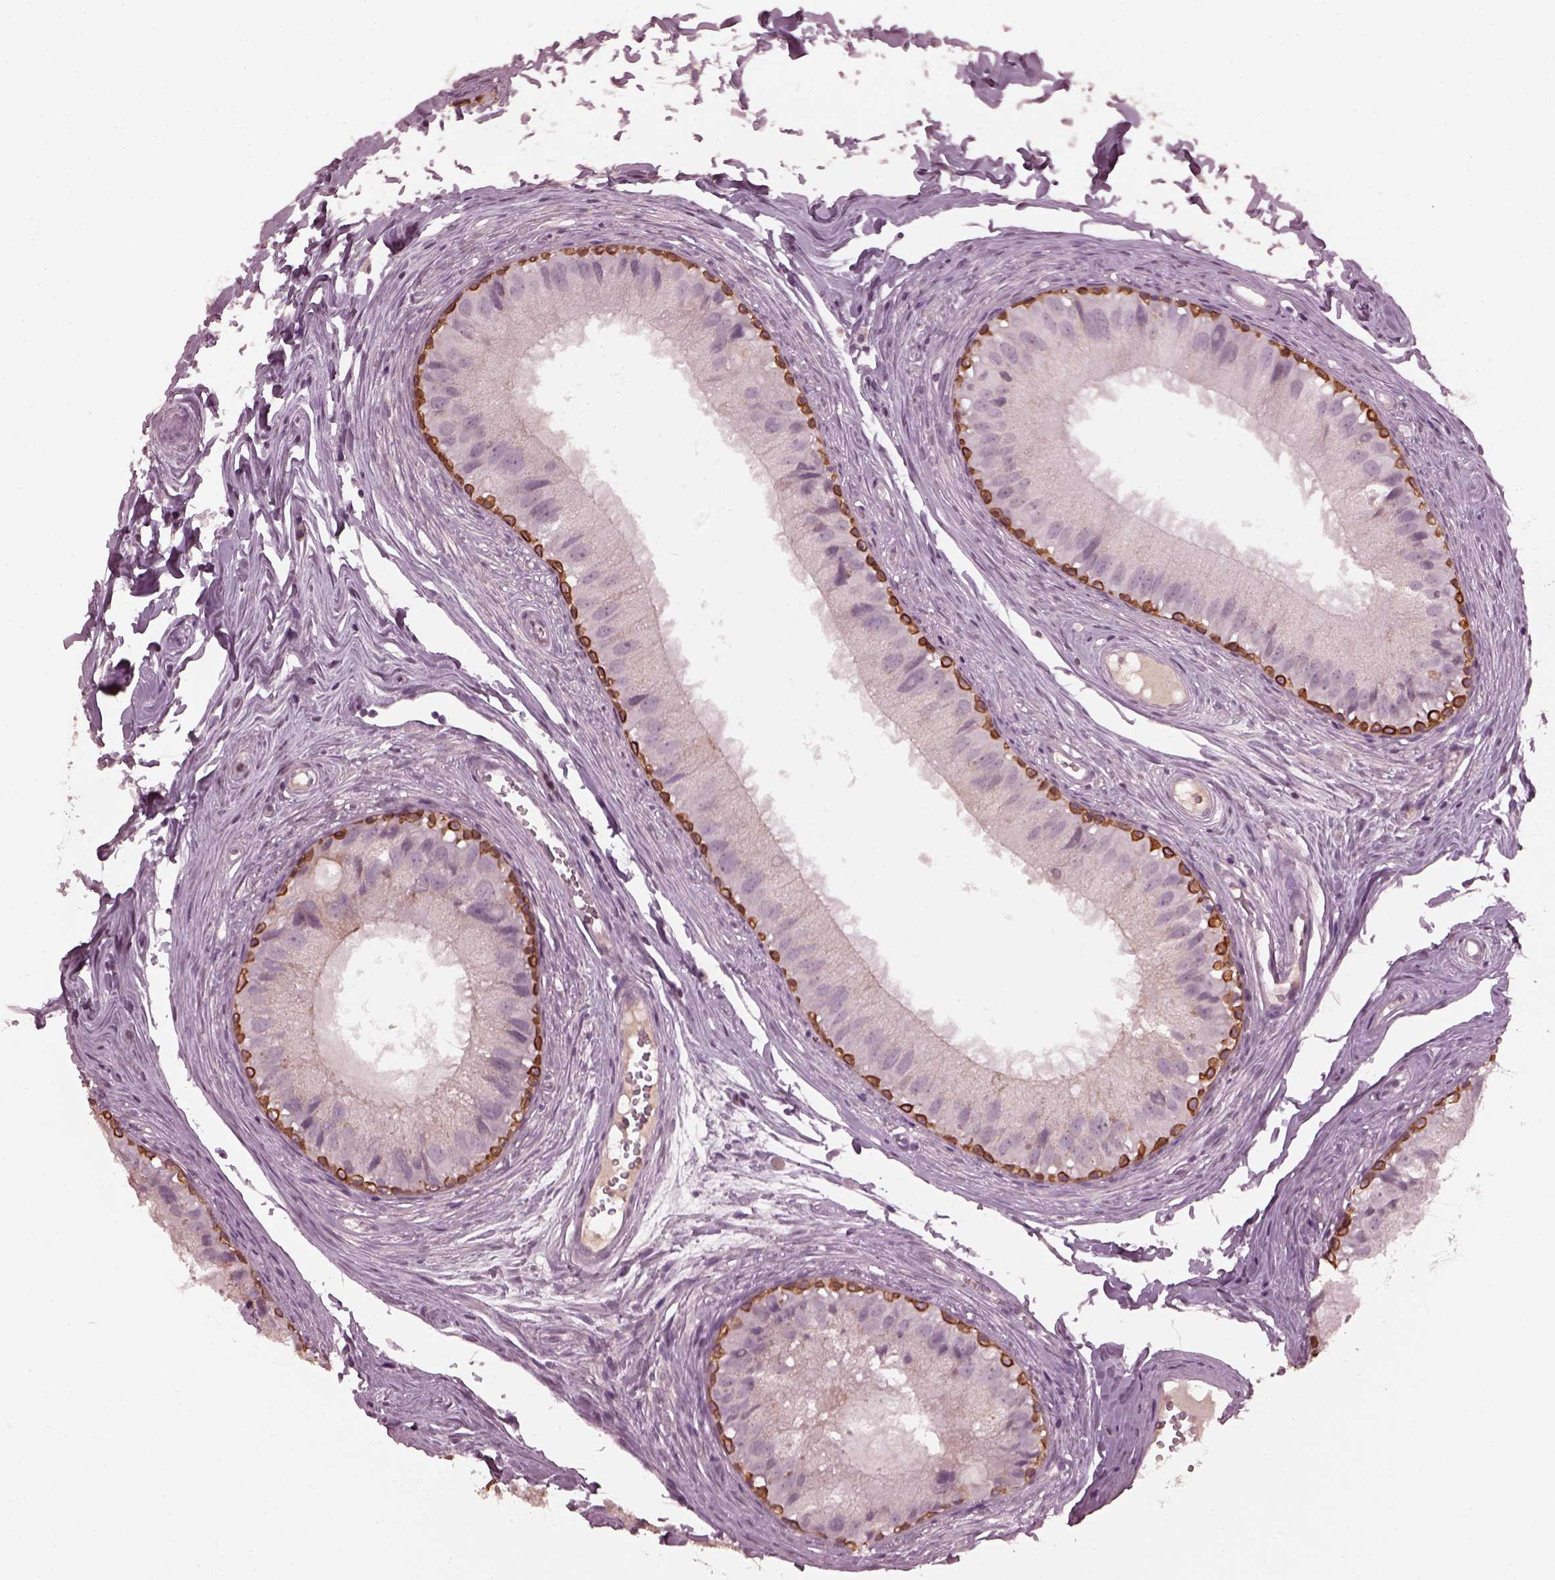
{"staining": {"intensity": "strong", "quantity": "<25%", "location": "cytoplasmic/membranous"}, "tissue": "epididymis", "cell_type": "Glandular cells", "image_type": "normal", "snomed": [{"axis": "morphology", "description": "Normal tissue, NOS"}, {"axis": "topography", "description": "Epididymis"}], "caption": "Strong cytoplasmic/membranous staining for a protein is seen in about <25% of glandular cells of normal epididymis using immunohistochemistry (IHC).", "gene": "KRT79", "patient": {"sex": "male", "age": 45}}